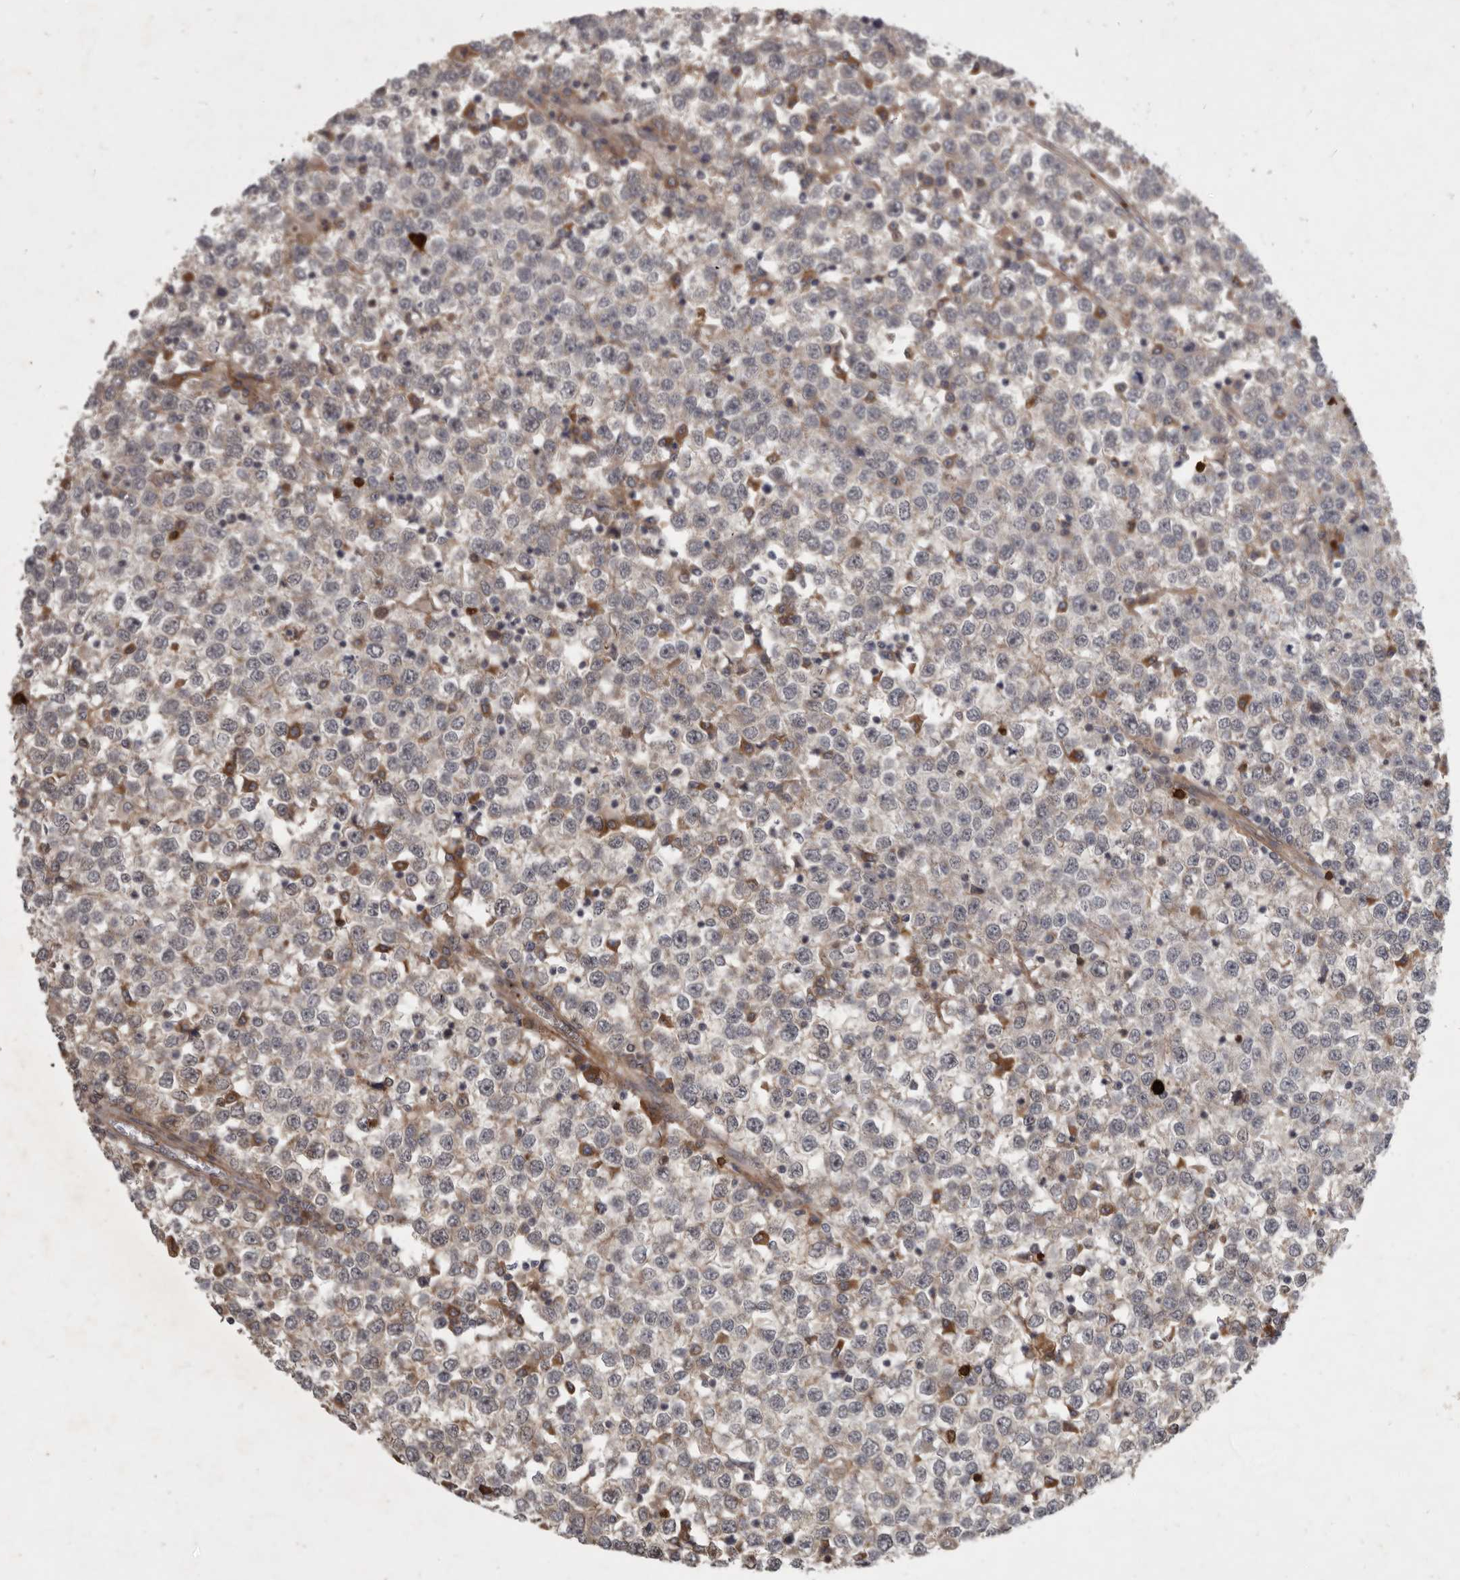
{"staining": {"intensity": "negative", "quantity": "none", "location": "none"}, "tissue": "testis cancer", "cell_type": "Tumor cells", "image_type": "cancer", "snomed": [{"axis": "morphology", "description": "Seminoma, NOS"}, {"axis": "topography", "description": "Testis"}], "caption": "Testis seminoma was stained to show a protein in brown. There is no significant expression in tumor cells.", "gene": "DNAJC28", "patient": {"sex": "male", "age": 65}}